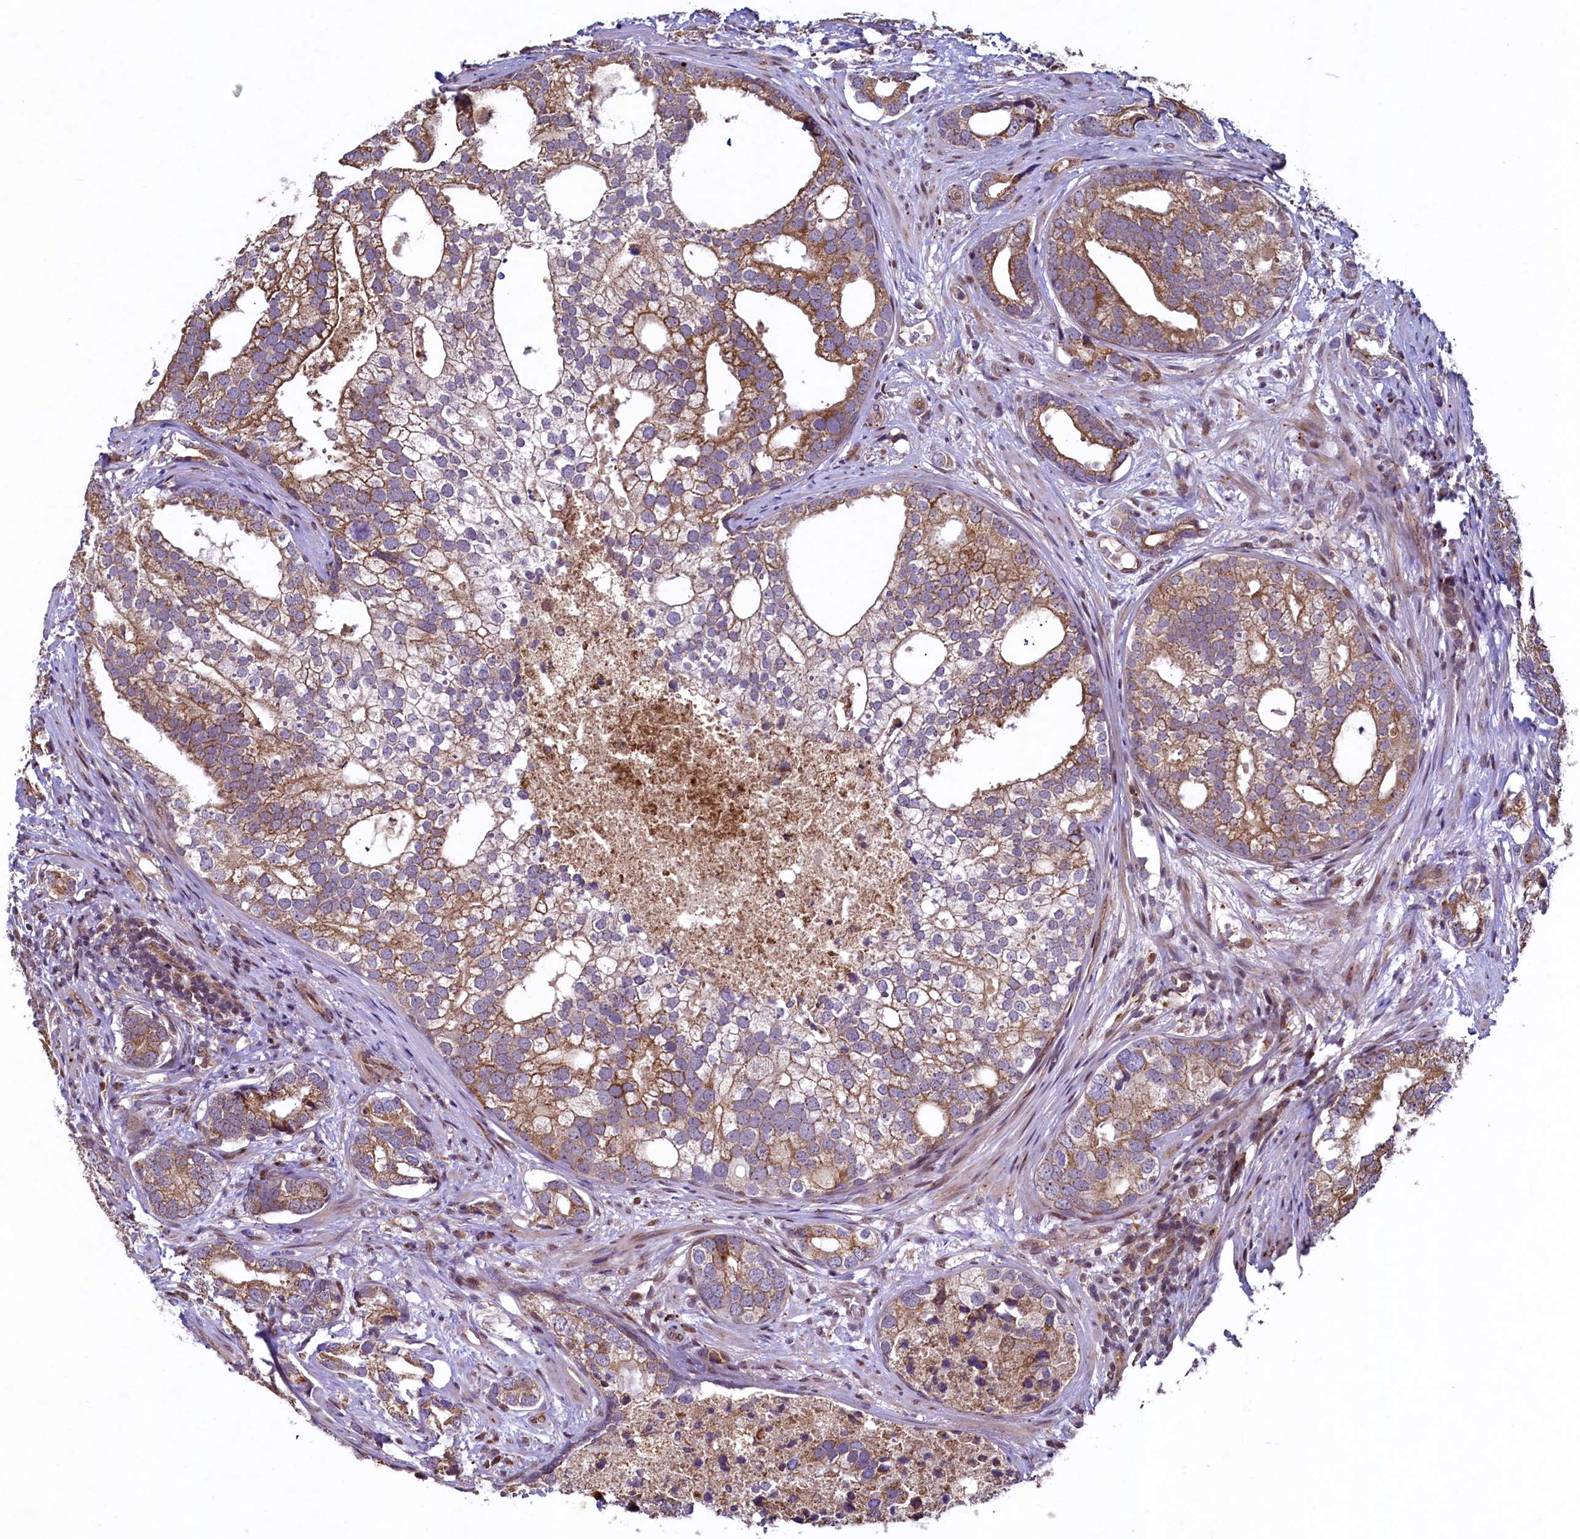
{"staining": {"intensity": "moderate", "quantity": ">75%", "location": "cytoplasmic/membranous"}, "tissue": "prostate cancer", "cell_type": "Tumor cells", "image_type": "cancer", "snomed": [{"axis": "morphology", "description": "Adenocarcinoma, High grade"}, {"axis": "topography", "description": "Prostate"}], "caption": "The micrograph demonstrates staining of prostate cancer, revealing moderate cytoplasmic/membranous protein positivity (brown color) within tumor cells.", "gene": "ZNF577", "patient": {"sex": "male", "age": 75}}